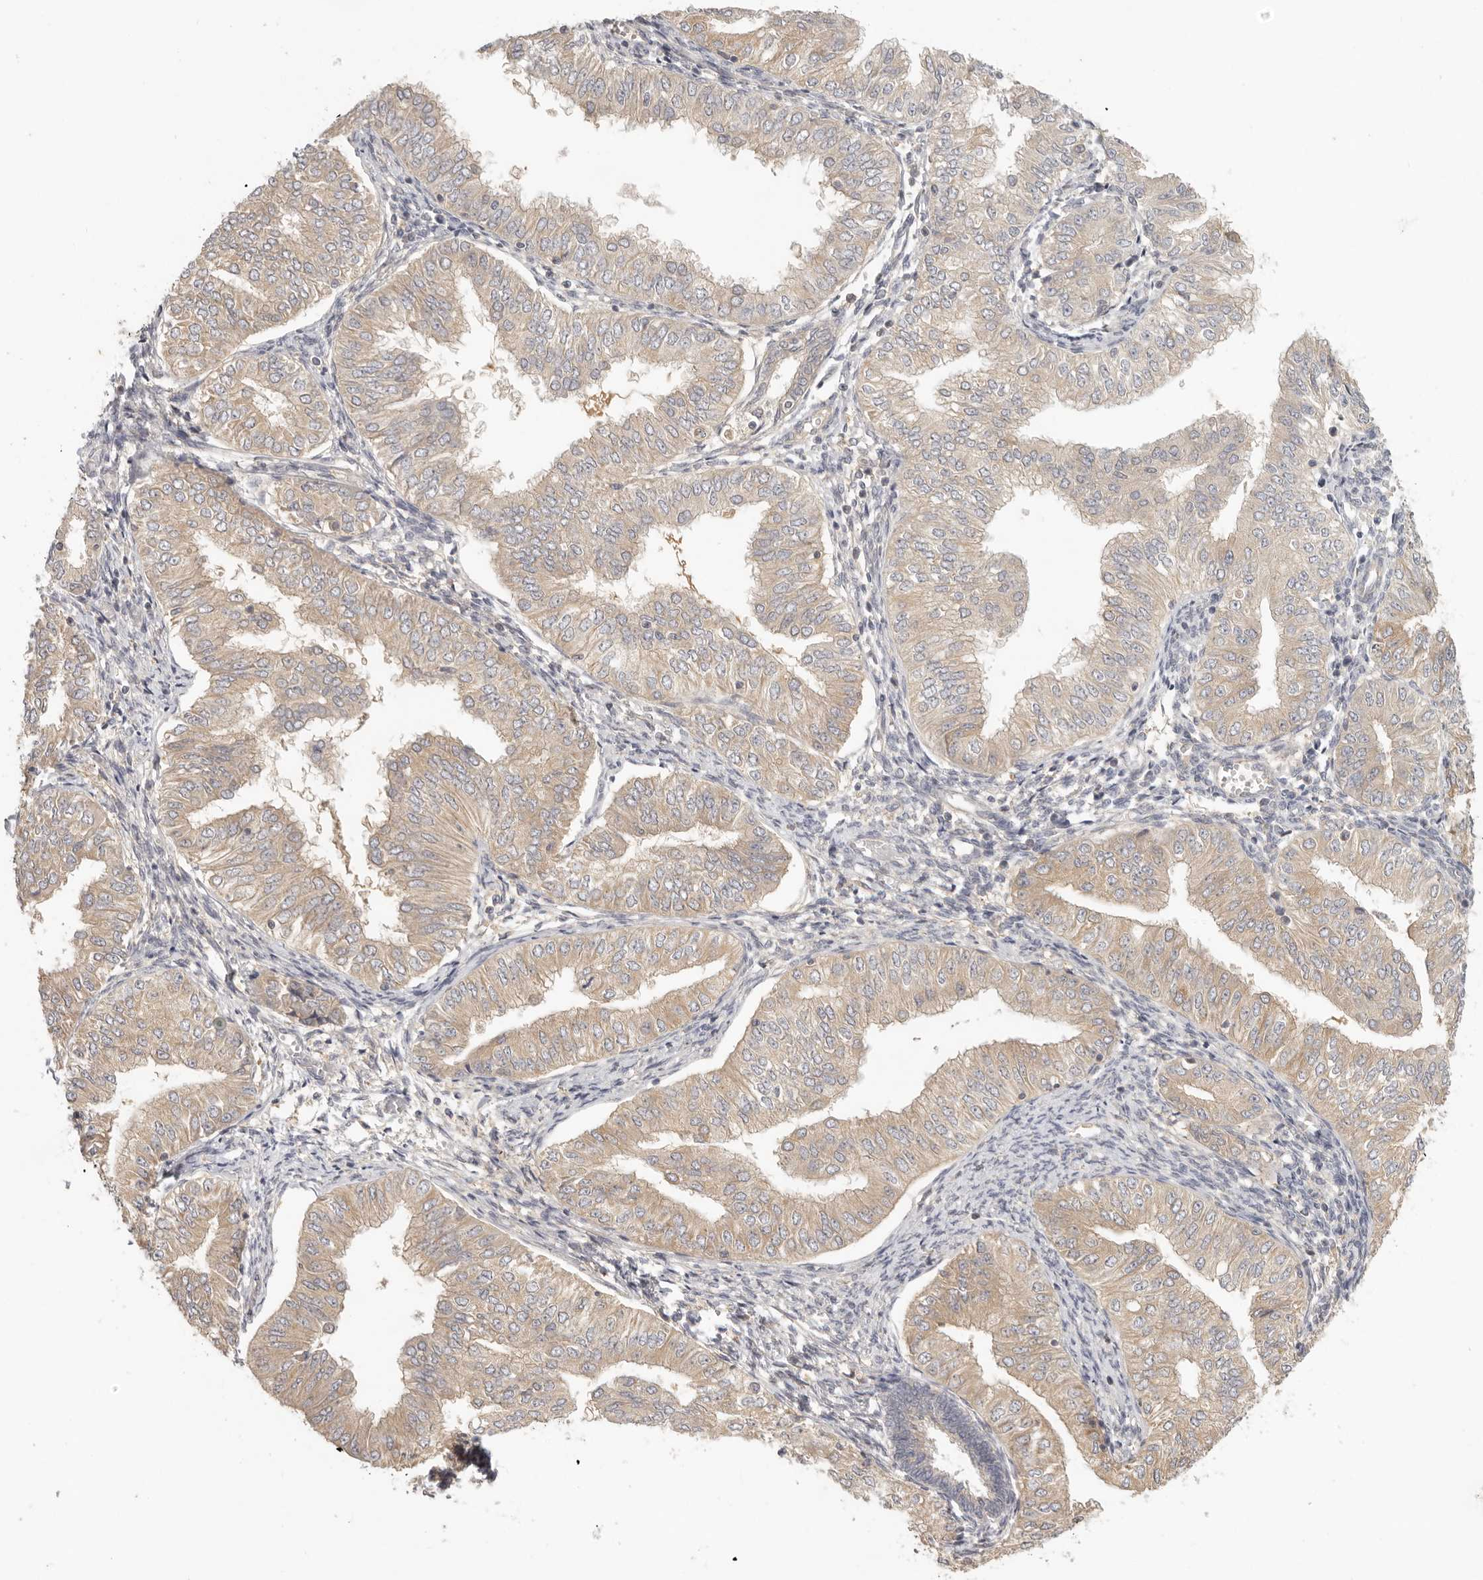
{"staining": {"intensity": "weak", "quantity": ">75%", "location": "cytoplasmic/membranous"}, "tissue": "endometrial cancer", "cell_type": "Tumor cells", "image_type": "cancer", "snomed": [{"axis": "morphology", "description": "Normal tissue, NOS"}, {"axis": "morphology", "description": "Adenocarcinoma, NOS"}, {"axis": "topography", "description": "Endometrium"}], "caption": "This histopathology image displays IHC staining of human endometrial cancer (adenocarcinoma), with low weak cytoplasmic/membranous staining in approximately >75% of tumor cells.", "gene": "AHDC1", "patient": {"sex": "female", "age": 53}}